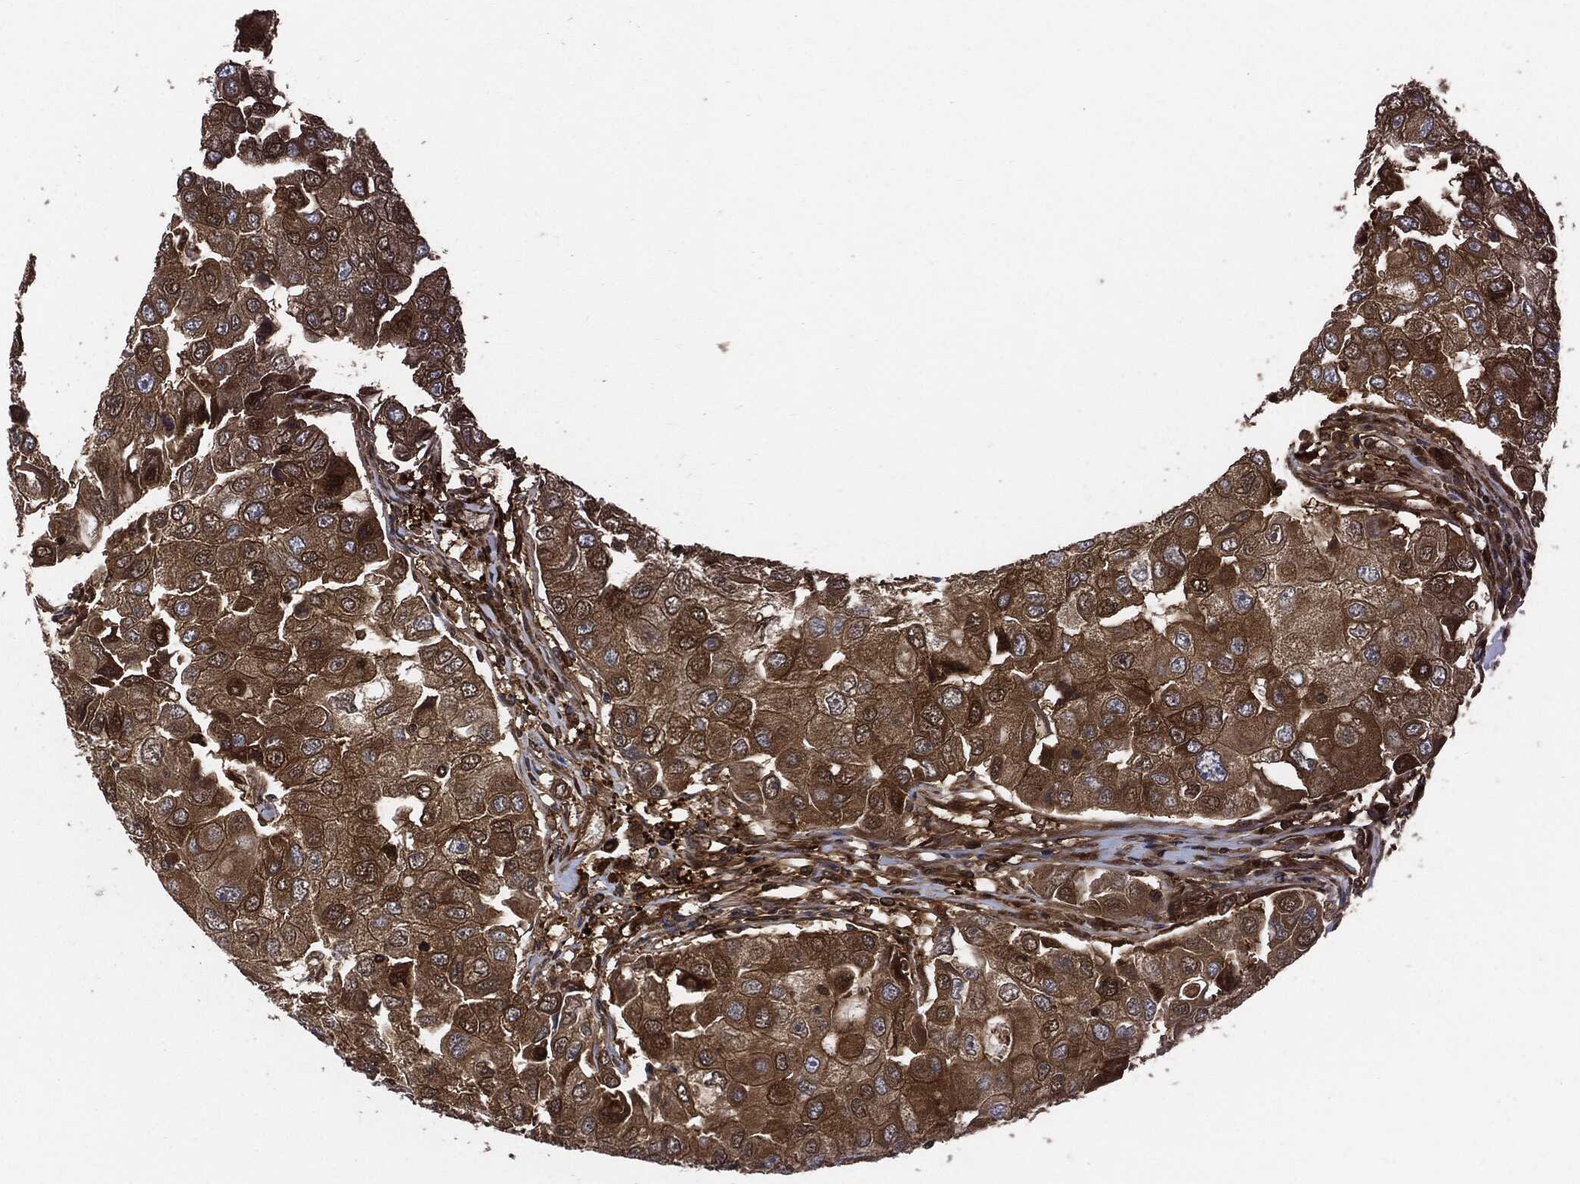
{"staining": {"intensity": "moderate", "quantity": ">75%", "location": "cytoplasmic/membranous"}, "tissue": "breast cancer", "cell_type": "Tumor cells", "image_type": "cancer", "snomed": [{"axis": "morphology", "description": "Duct carcinoma"}, {"axis": "topography", "description": "Breast"}], "caption": "Breast invasive ductal carcinoma was stained to show a protein in brown. There is medium levels of moderate cytoplasmic/membranous expression in about >75% of tumor cells.", "gene": "XPNPEP1", "patient": {"sex": "female", "age": 27}}